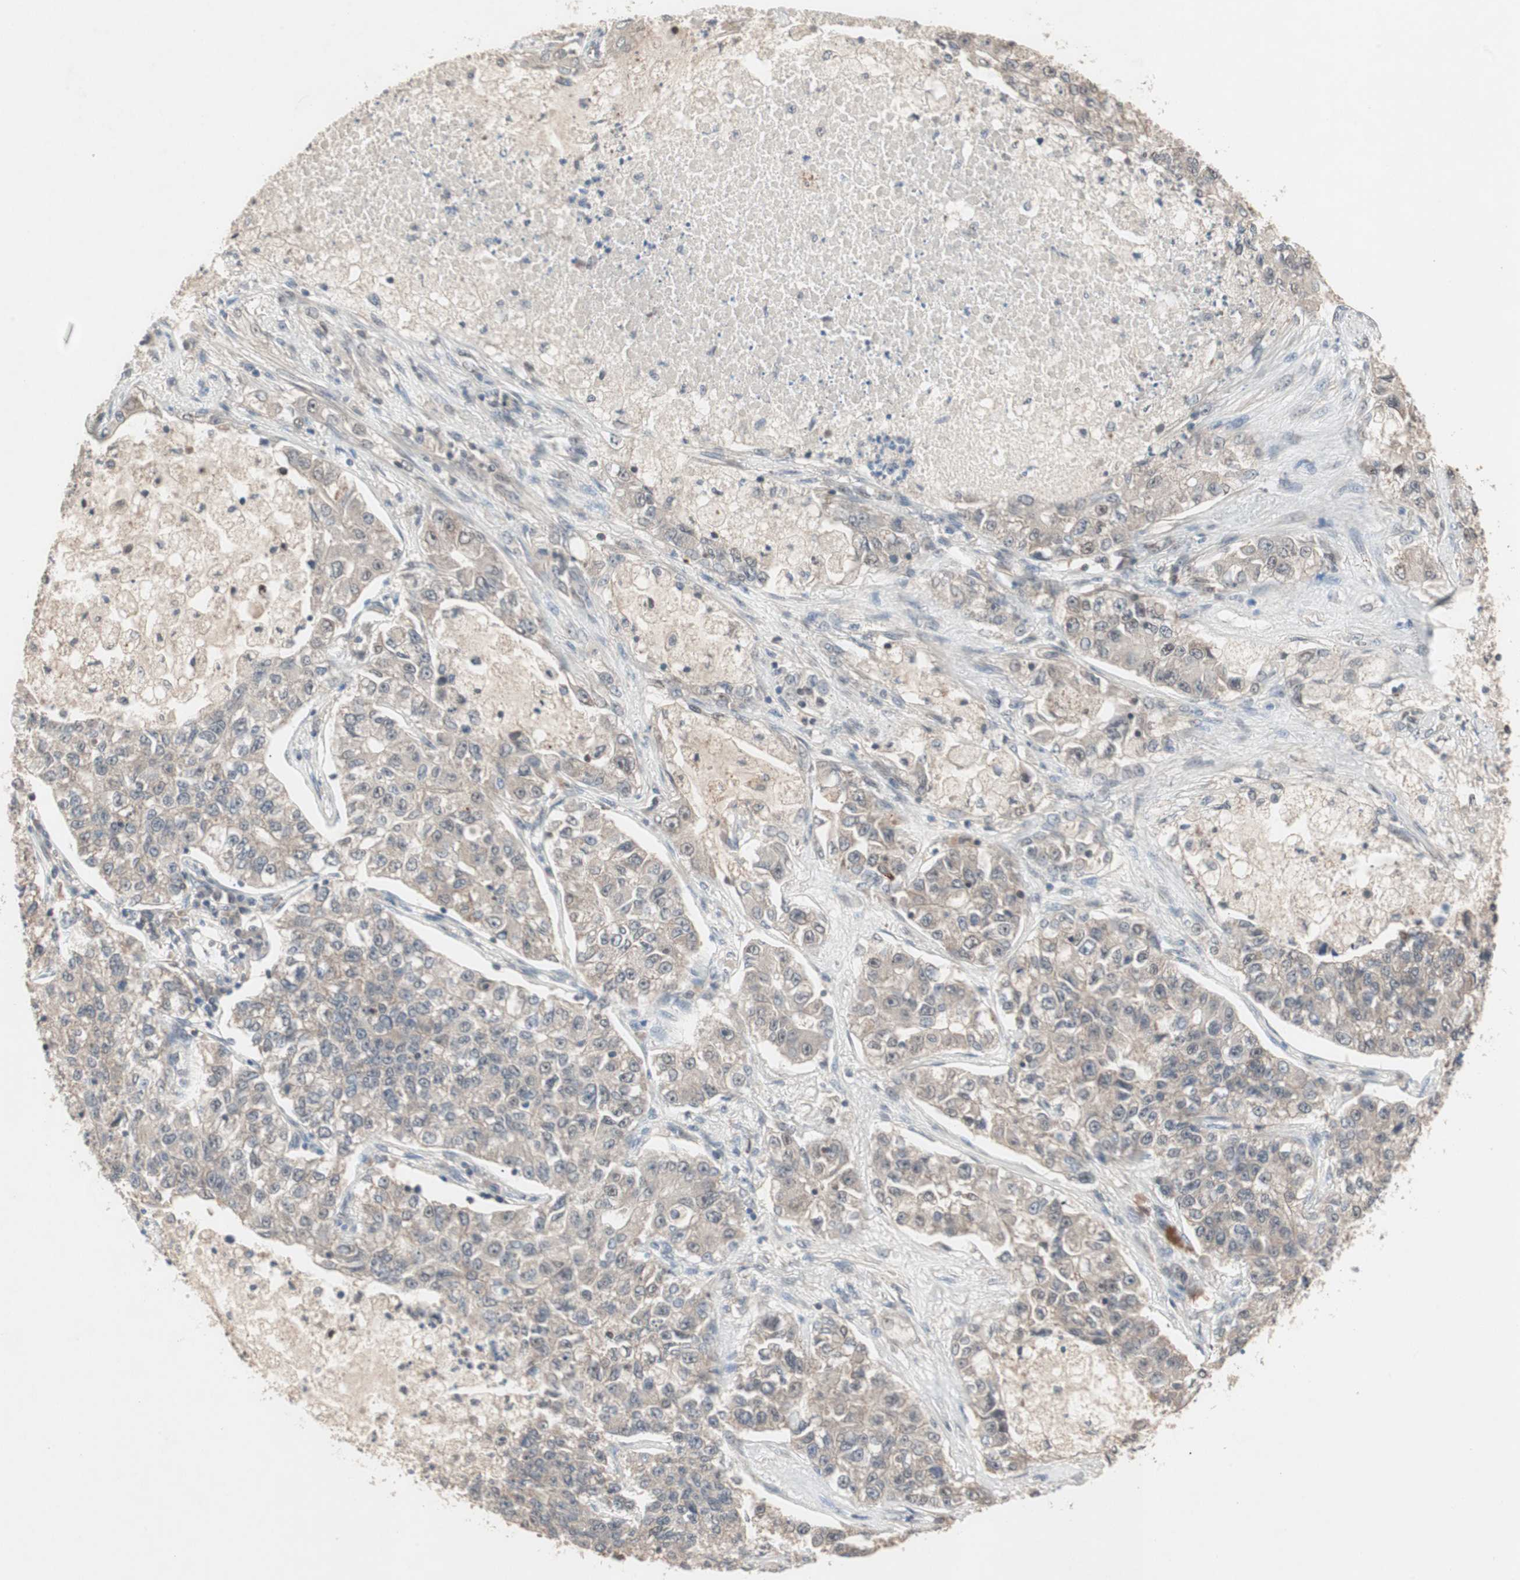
{"staining": {"intensity": "weak", "quantity": ">75%", "location": "cytoplasmic/membranous"}, "tissue": "lung cancer", "cell_type": "Tumor cells", "image_type": "cancer", "snomed": [{"axis": "morphology", "description": "Adenocarcinoma, NOS"}, {"axis": "topography", "description": "Lung"}], "caption": "Immunohistochemistry of lung cancer exhibits low levels of weak cytoplasmic/membranous positivity in about >75% of tumor cells.", "gene": "GART", "patient": {"sex": "male", "age": 49}}